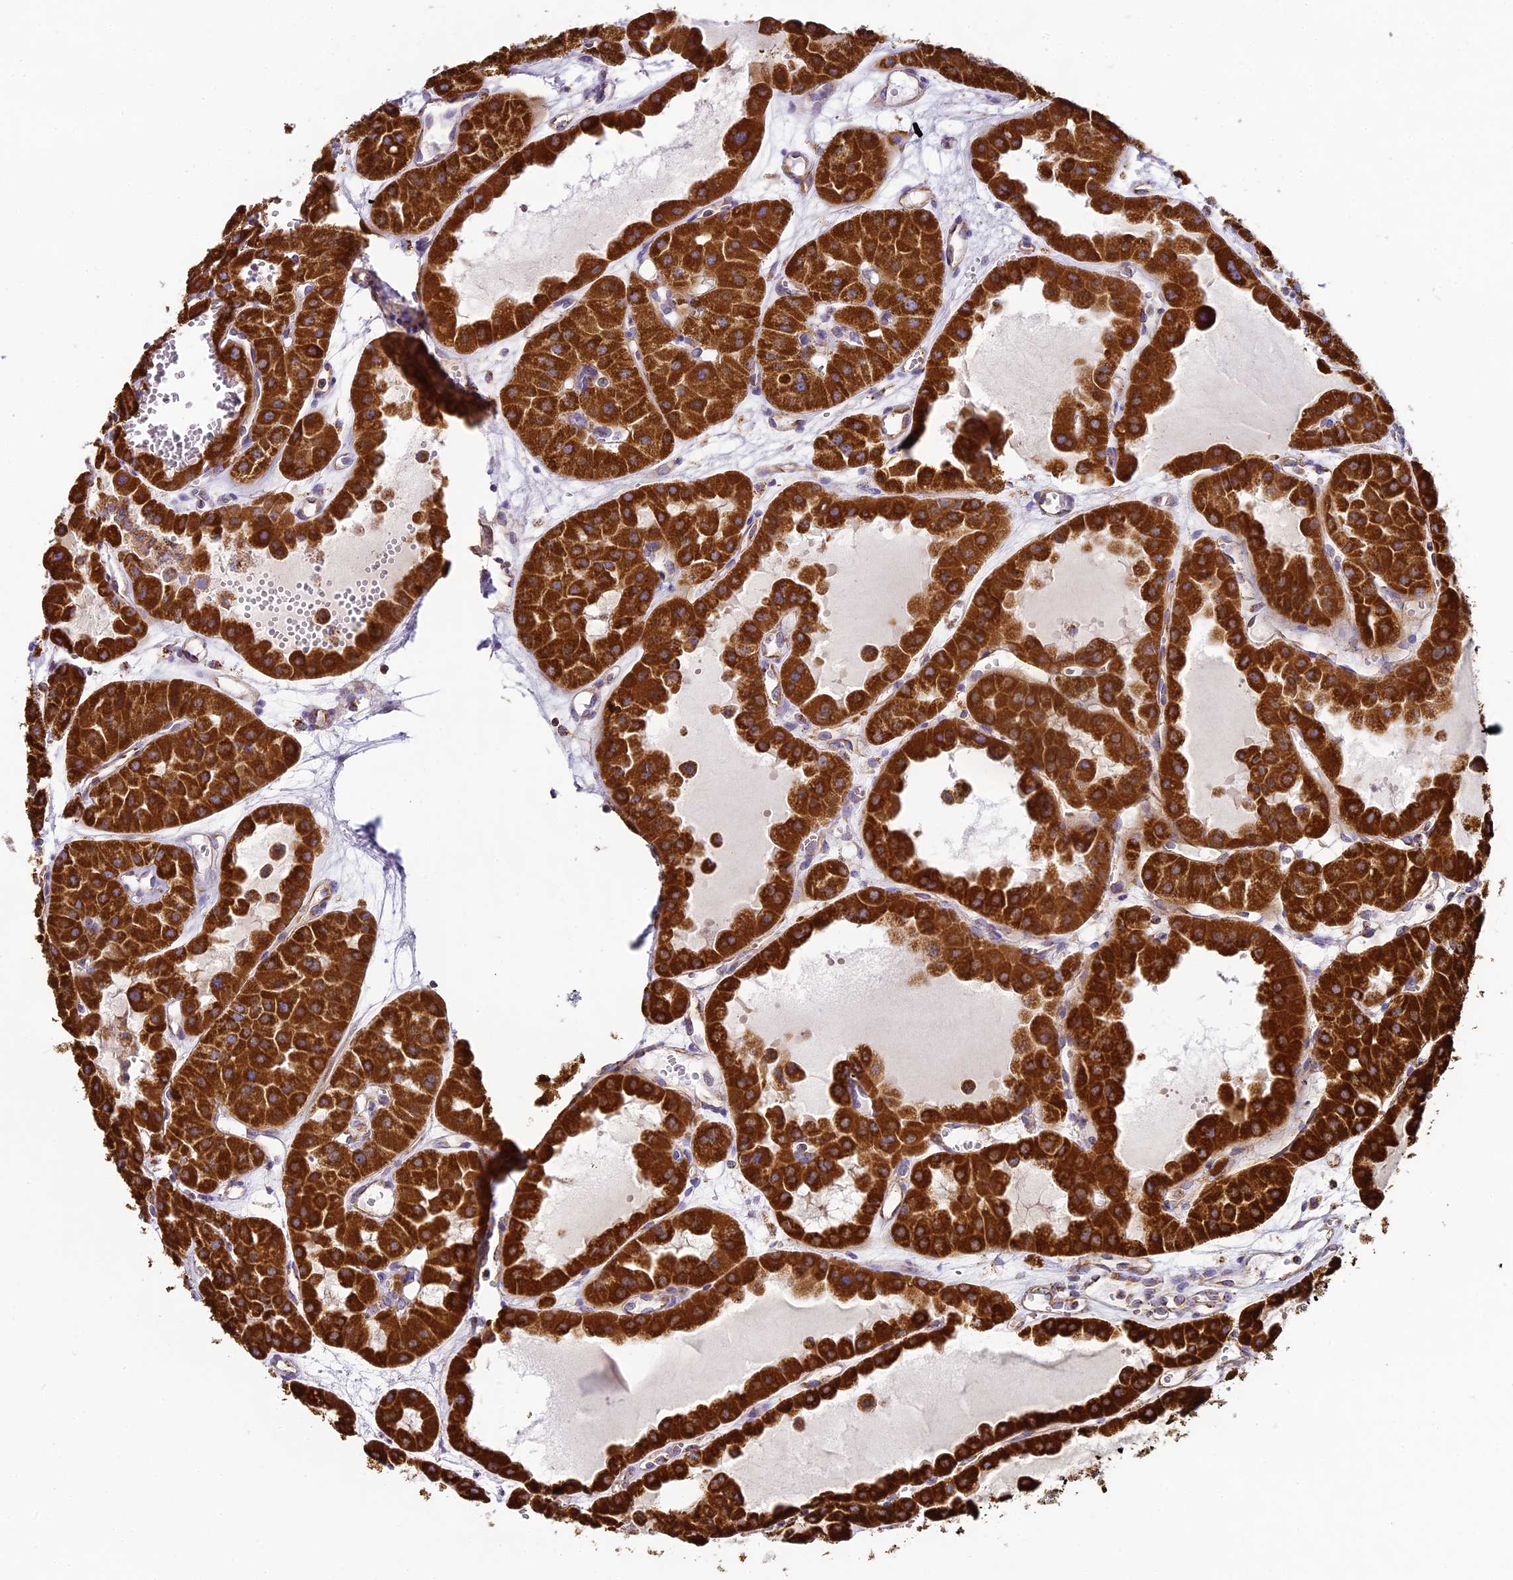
{"staining": {"intensity": "strong", "quantity": ">75%", "location": "cytoplasmic/membranous"}, "tissue": "renal cancer", "cell_type": "Tumor cells", "image_type": "cancer", "snomed": [{"axis": "morphology", "description": "Carcinoma, NOS"}, {"axis": "topography", "description": "Kidney"}], "caption": "The histopathology image shows a brown stain indicating the presence of a protein in the cytoplasmic/membranous of tumor cells in carcinoma (renal). The protein is stained brown, and the nuclei are stained in blue (DAB IHC with brightfield microscopy, high magnification).", "gene": "STK17A", "patient": {"sex": "female", "age": 75}}